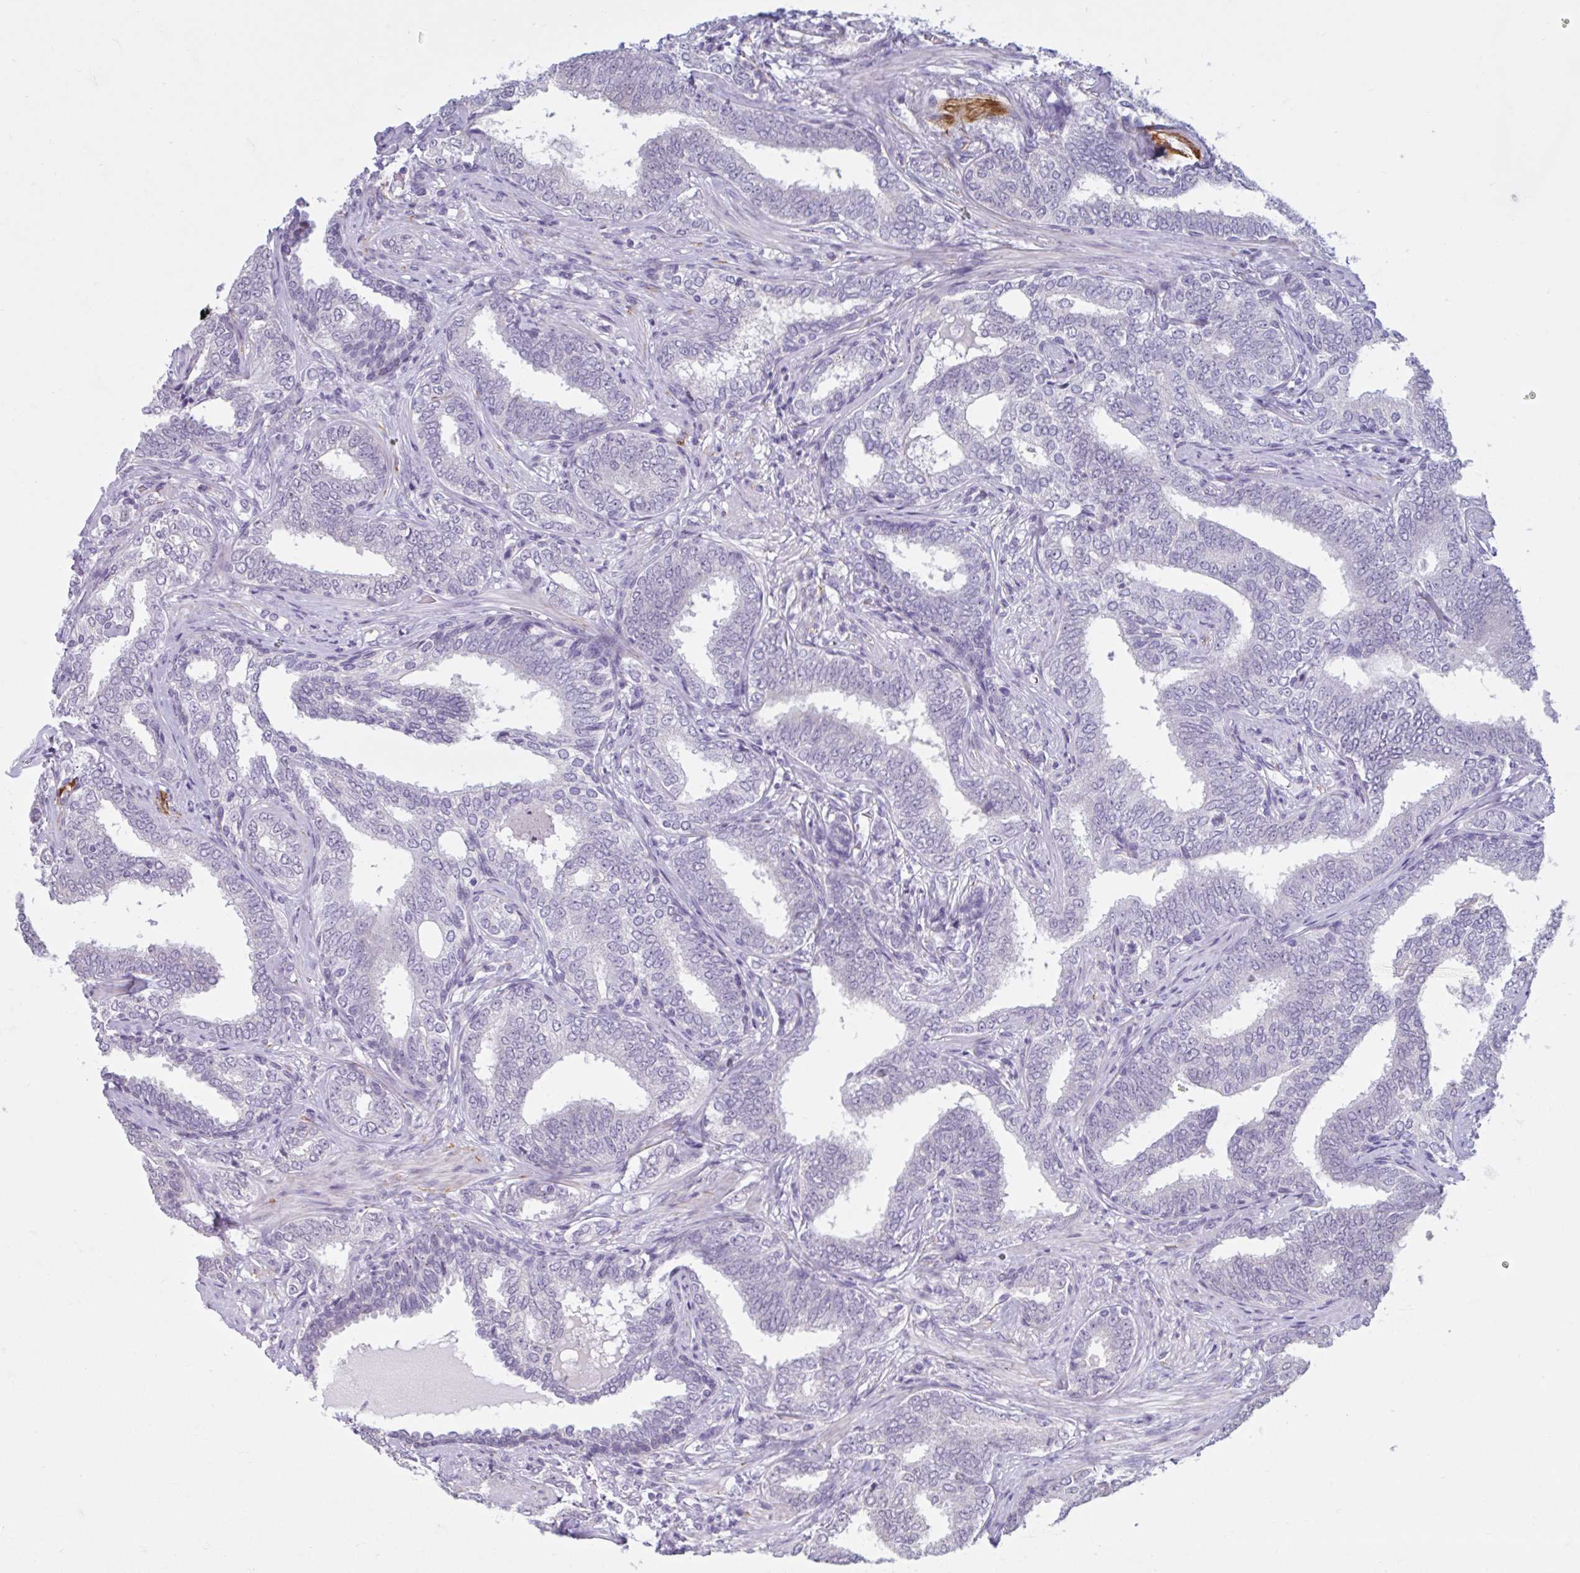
{"staining": {"intensity": "negative", "quantity": "none", "location": "none"}, "tissue": "prostate cancer", "cell_type": "Tumor cells", "image_type": "cancer", "snomed": [{"axis": "morphology", "description": "Adenocarcinoma, High grade"}, {"axis": "topography", "description": "Prostate"}], "caption": "Immunohistochemistry image of human high-grade adenocarcinoma (prostate) stained for a protein (brown), which exhibits no positivity in tumor cells.", "gene": "CDH19", "patient": {"sex": "male", "age": 72}}